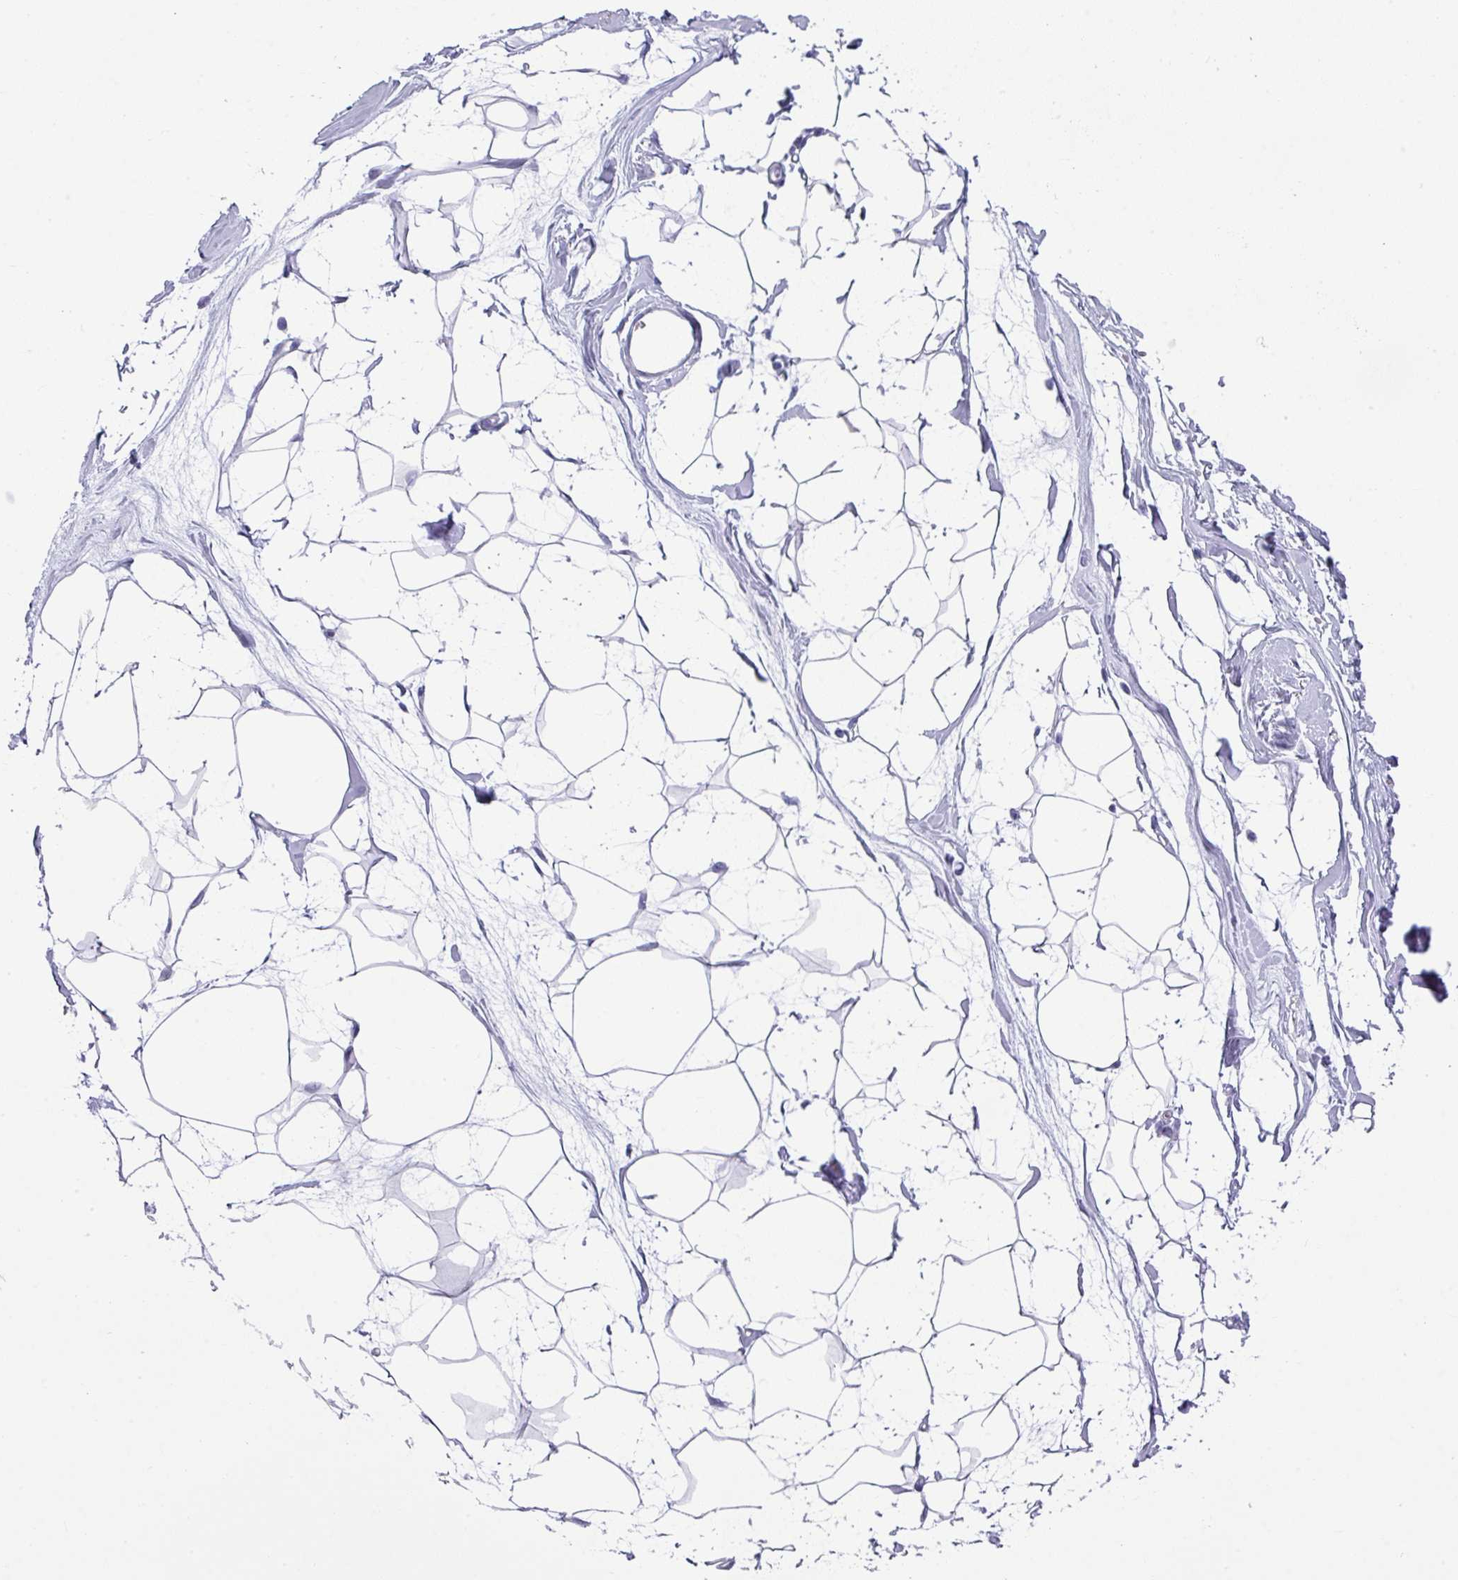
{"staining": {"intensity": "negative", "quantity": "none", "location": "none"}, "tissue": "breast", "cell_type": "Adipocytes", "image_type": "normal", "snomed": [{"axis": "morphology", "description": "Normal tissue, NOS"}, {"axis": "topography", "description": "Breast"}], "caption": "Immunohistochemistry (IHC) image of benign human breast stained for a protein (brown), which exhibits no expression in adipocytes. Brightfield microscopy of immunohistochemistry (IHC) stained with DAB (brown) and hematoxylin (blue), captured at high magnification.", "gene": "ZNF568", "patient": {"sex": "female", "age": 45}}